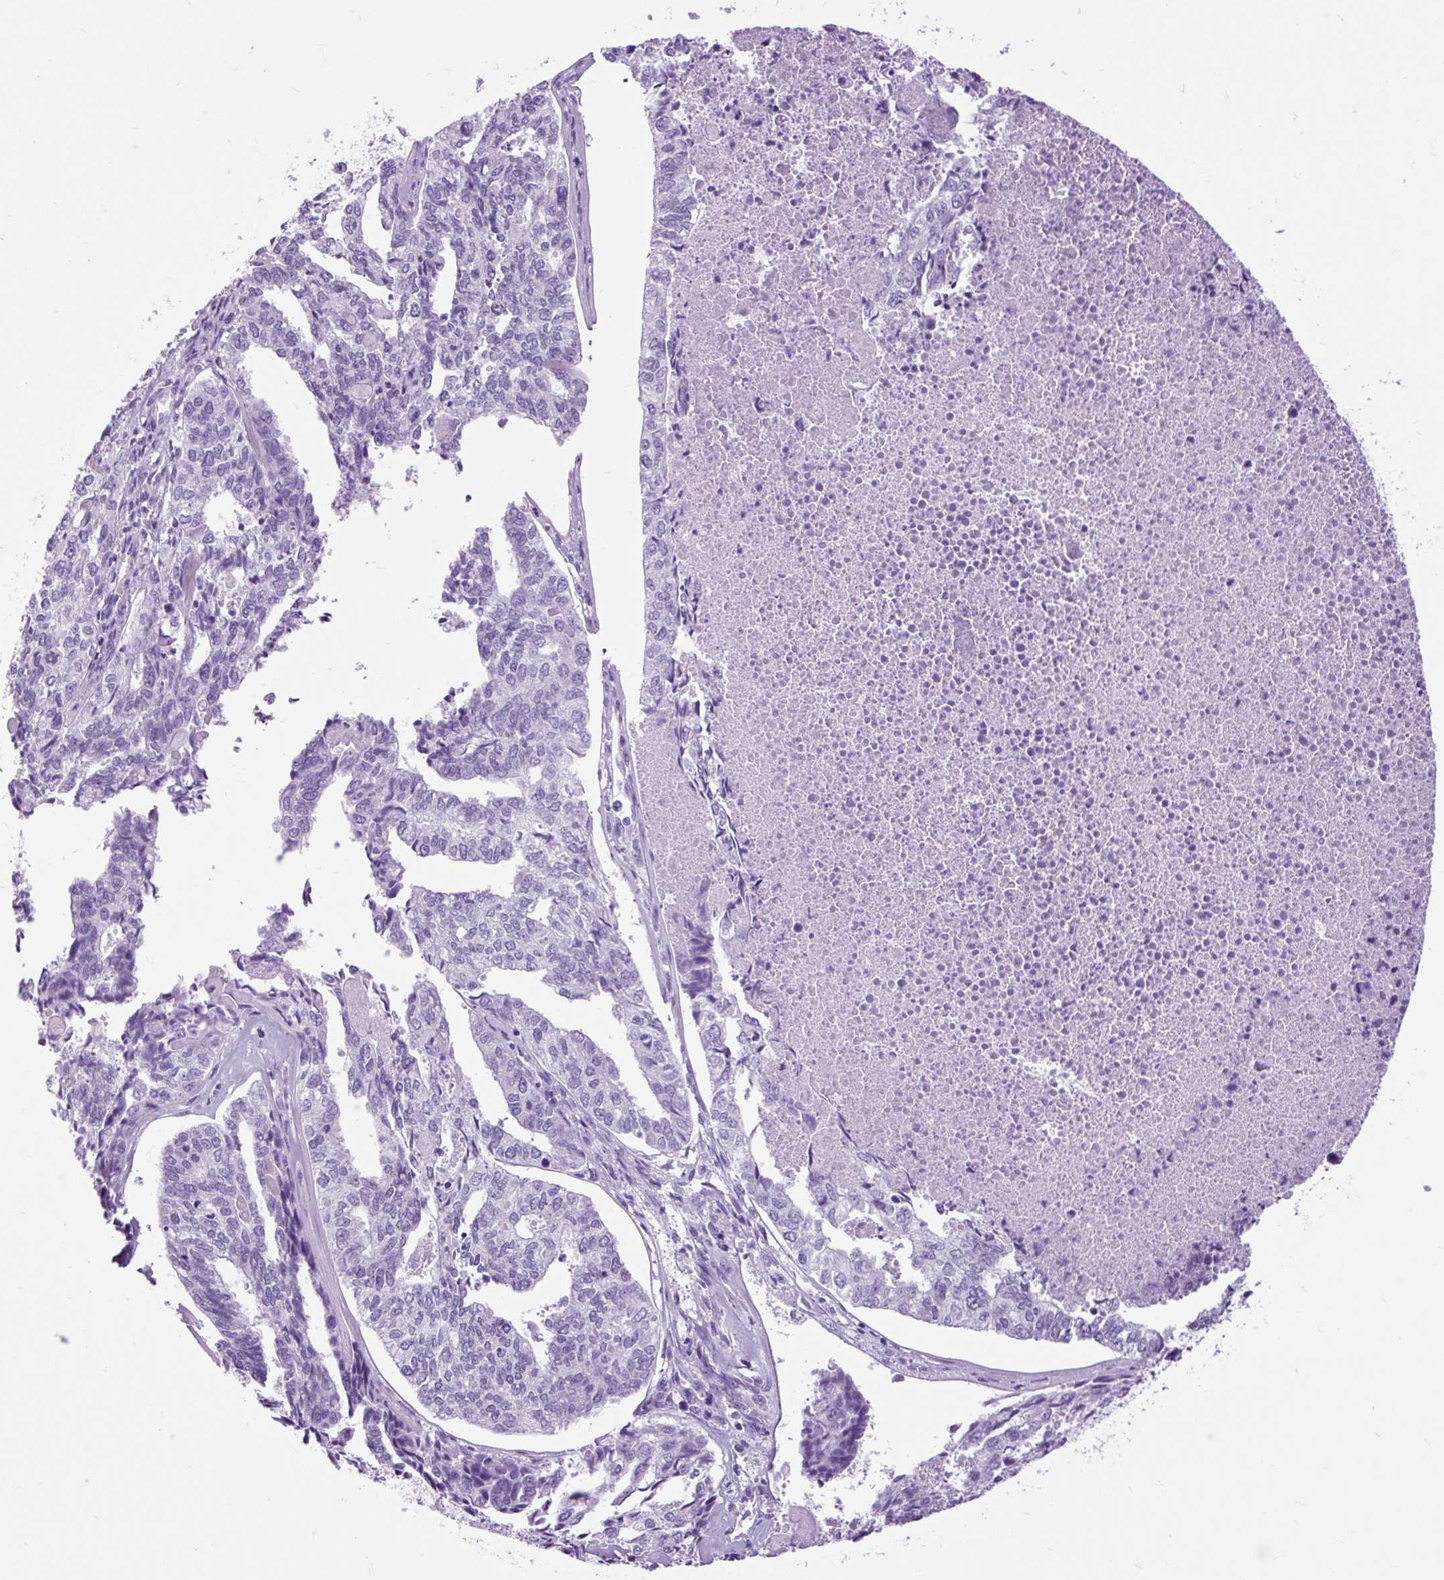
{"staining": {"intensity": "negative", "quantity": "none", "location": "none"}, "tissue": "endometrial cancer", "cell_type": "Tumor cells", "image_type": "cancer", "snomed": [{"axis": "morphology", "description": "Adenocarcinoma, NOS"}, {"axis": "topography", "description": "Endometrium"}], "caption": "Immunohistochemical staining of human endometrial adenocarcinoma shows no significant expression in tumor cells.", "gene": "DPP6", "patient": {"sex": "female", "age": 73}}